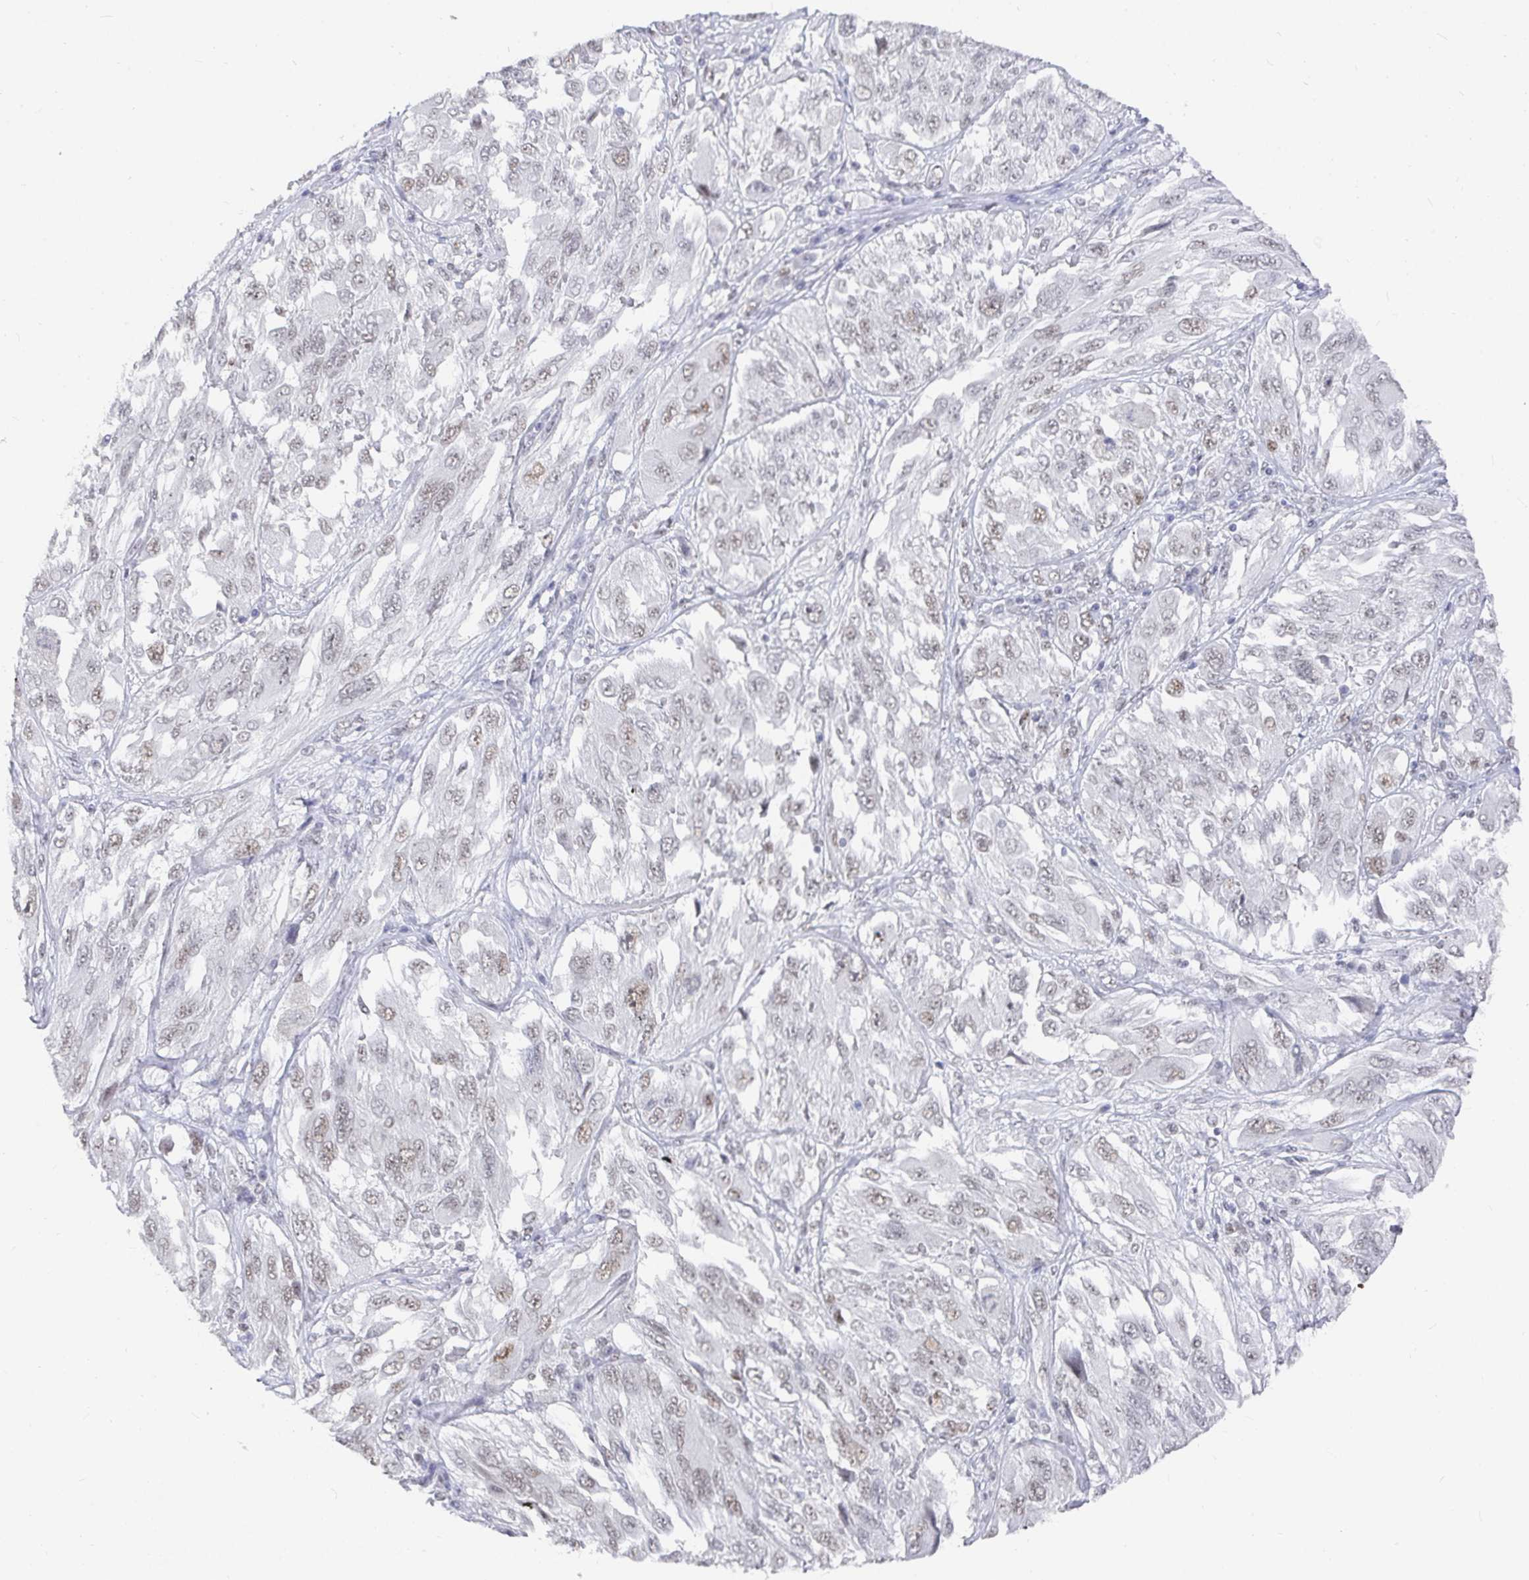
{"staining": {"intensity": "weak", "quantity": "25%-75%", "location": "nuclear"}, "tissue": "melanoma", "cell_type": "Tumor cells", "image_type": "cancer", "snomed": [{"axis": "morphology", "description": "Malignant melanoma, NOS"}, {"axis": "topography", "description": "Skin"}], "caption": "A photomicrograph of human melanoma stained for a protein demonstrates weak nuclear brown staining in tumor cells.", "gene": "RCOR1", "patient": {"sex": "female", "age": 91}}